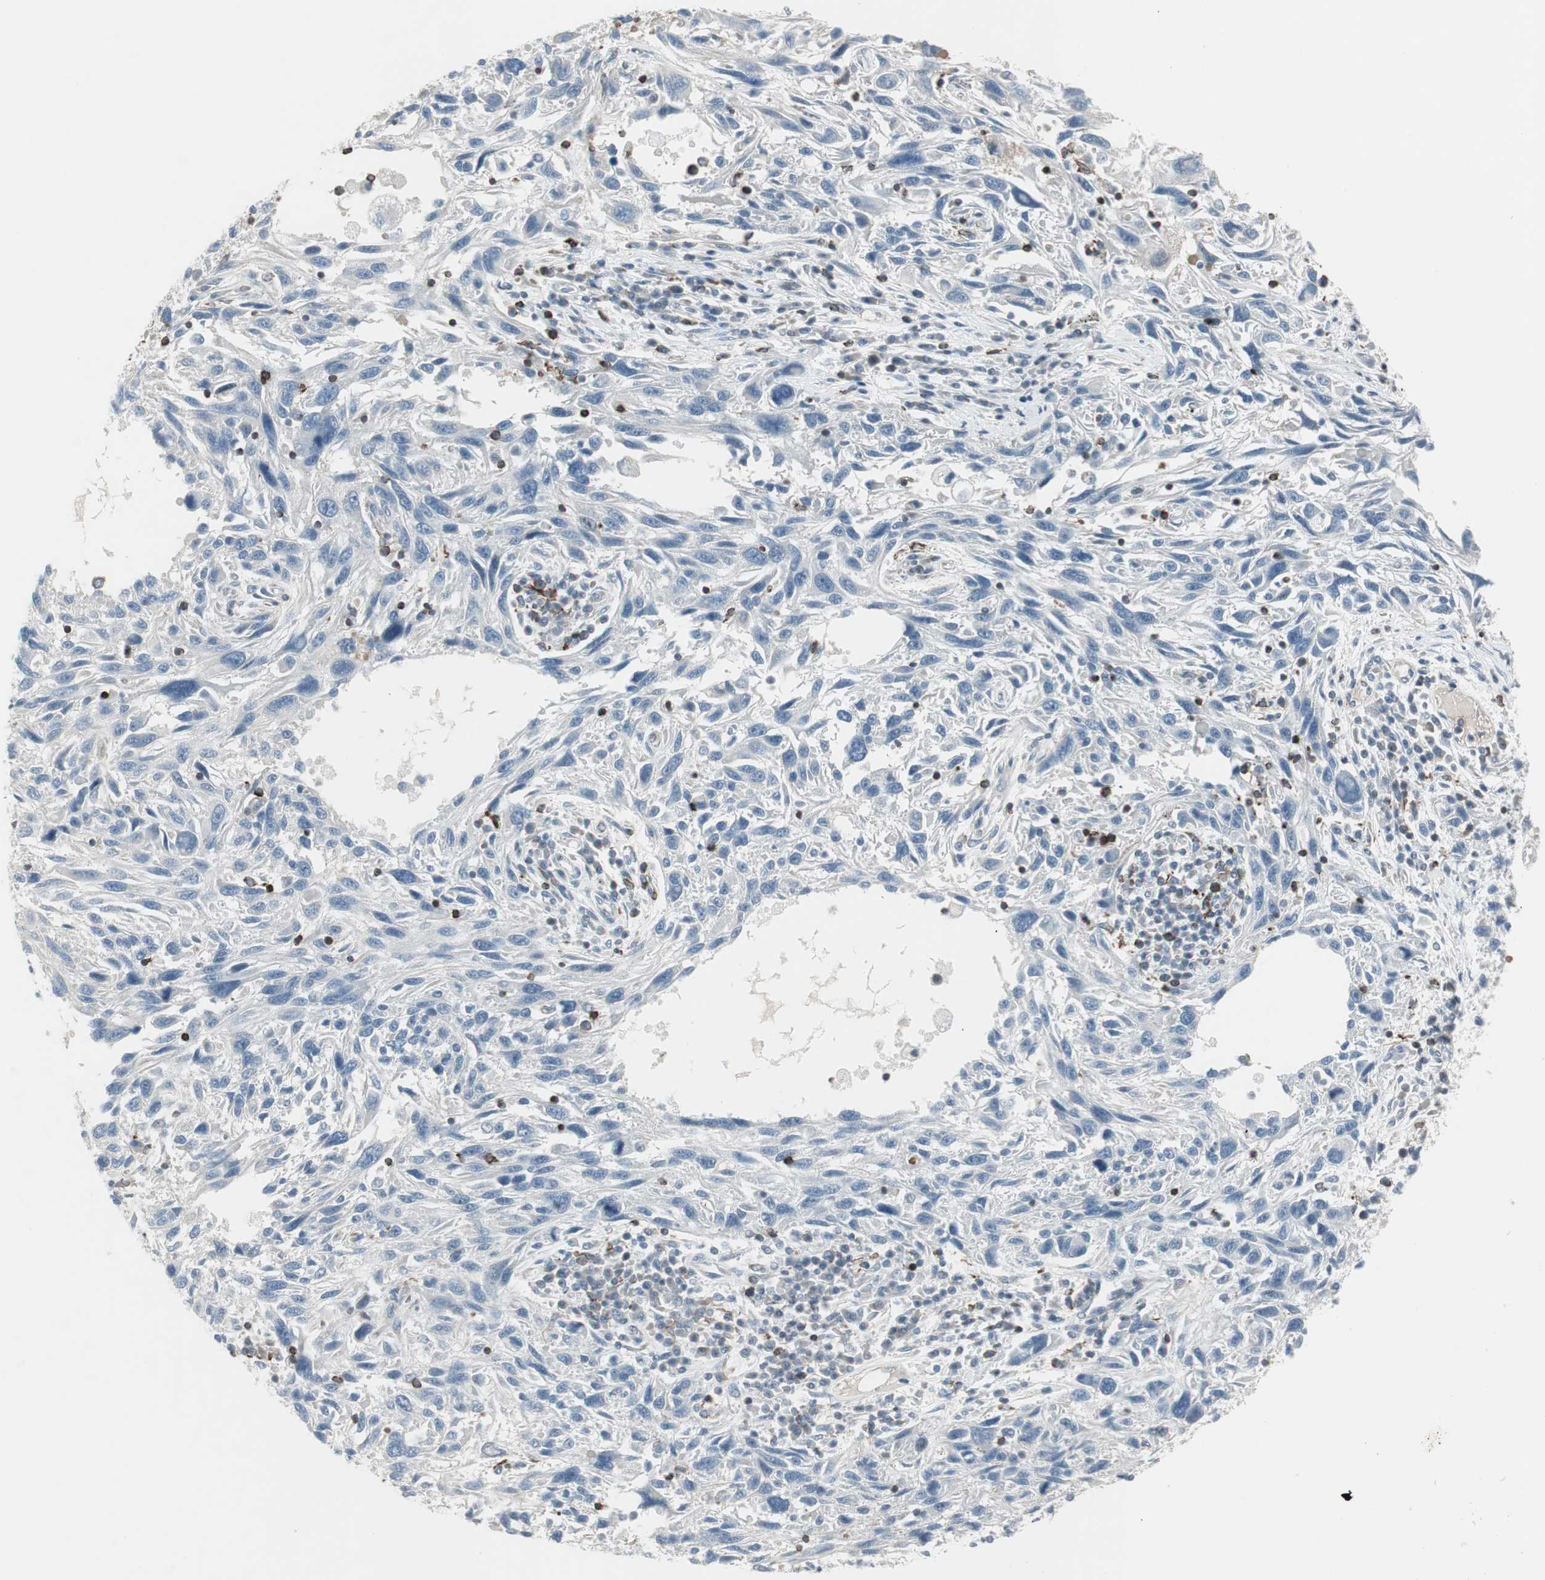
{"staining": {"intensity": "negative", "quantity": "none", "location": "none"}, "tissue": "melanoma", "cell_type": "Tumor cells", "image_type": "cancer", "snomed": [{"axis": "morphology", "description": "Malignant melanoma, NOS"}, {"axis": "topography", "description": "Skin"}], "caption": "IHC of human malignant melanoma demonstrates no expression in tumor cells. (DAB (3,3'-diaminobenzidine) immunohistochemistry with hematoxylin counter stain).", "gene": "MAP4K4", "patient": {"sex": "male", "age": 53}}